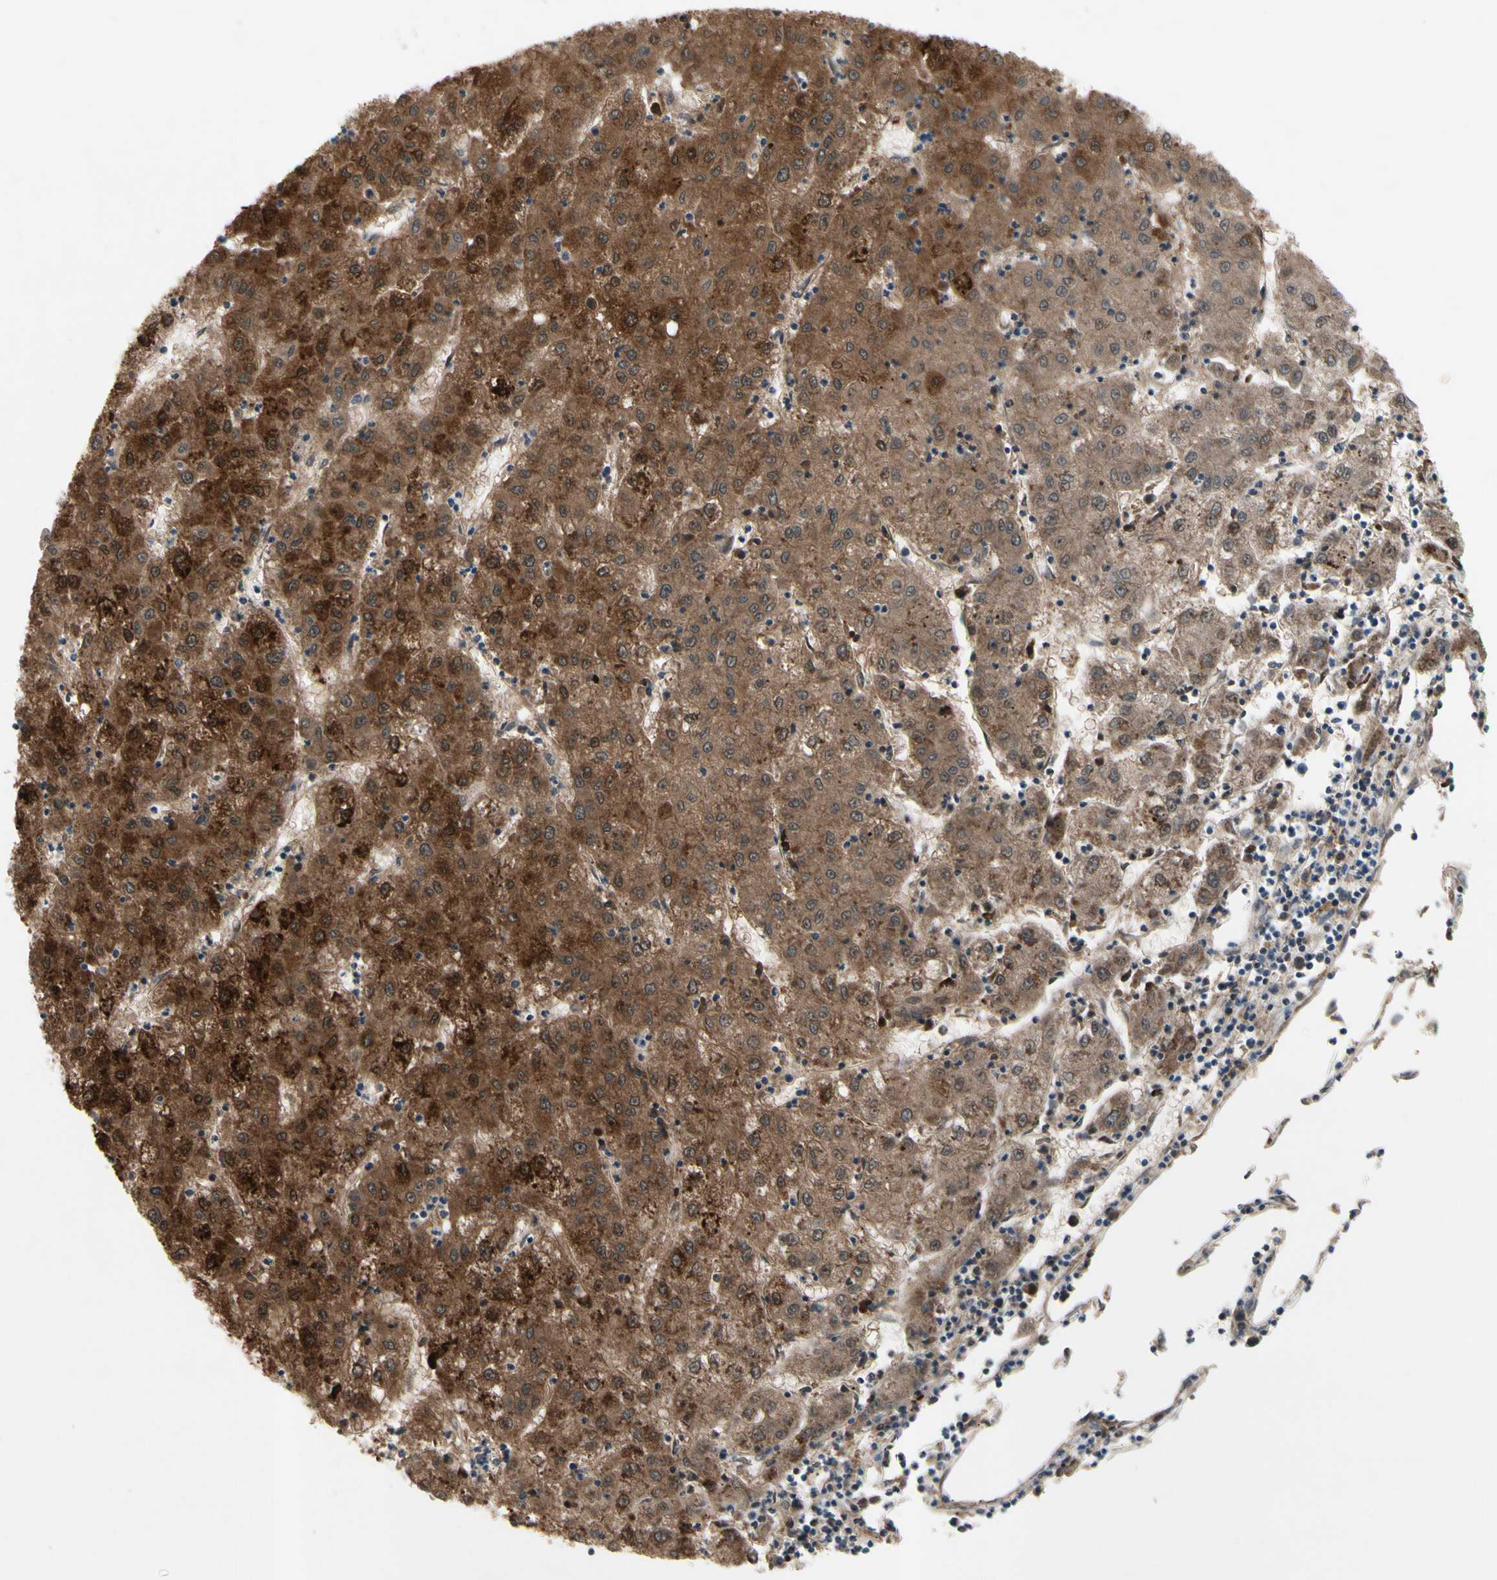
{"staining": {"intensity": "strong", "quantity": ">75%", "location": "cytoplasmic/membranous"}, "tissue": "liver cancer", "cell_type": "Tumor cells", "image_type": "cancer", "snomed": [{"axis": "morphology", "description": "Carcinoma, Hepatocellular, NOS"}, {"axis": "topography", "description": "Liver"}], "caption": "Liver cancer (hepatocellular carcinoma) tissue shows strong cytoplasmic/membranous positivity in about >75% of tumor cells", "gene": "ICAM5", "patient": {"sex": "male", "age": 72}}